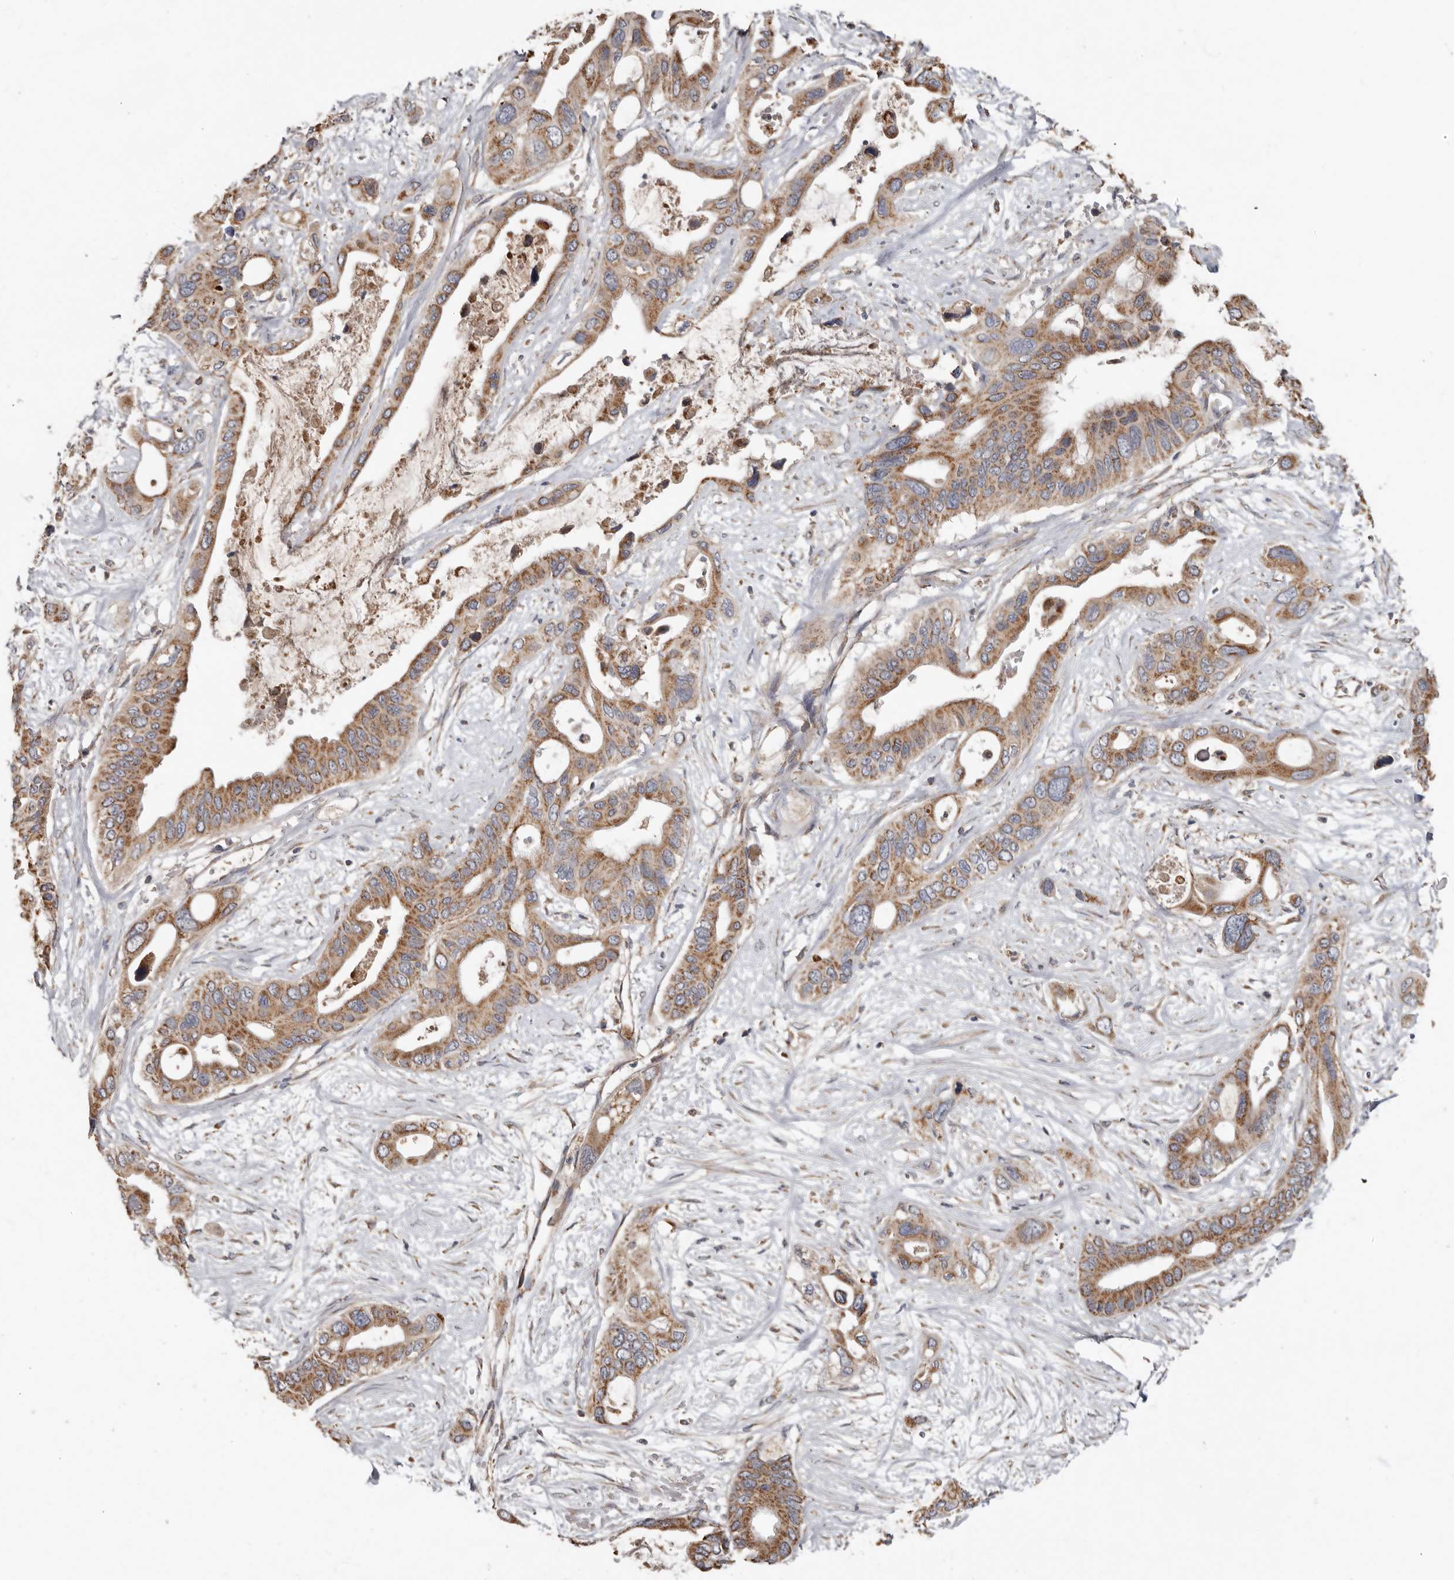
{"staining": {"intensity": "moderate", "quantity": ">75%", "location": "cytoplasmic/membranous"}, "tissue": "pancreatic cancer", "cell_type": "Tumor cells", "image_type": "cancer", "snomed": [{"axis": "morphology", "description": "Adenocarcinoma, NOS"}, {"axis": "topography", "description": "Pancreas"}], "caption": "Protein expression analysis of adenocarcinoma (pancreatic) displays moderate cytoplasmic/membranous staining in approximately >75% of tumor cells.", "gene": "KIF26B", "patient": {"sex": "male", "age": 66}}